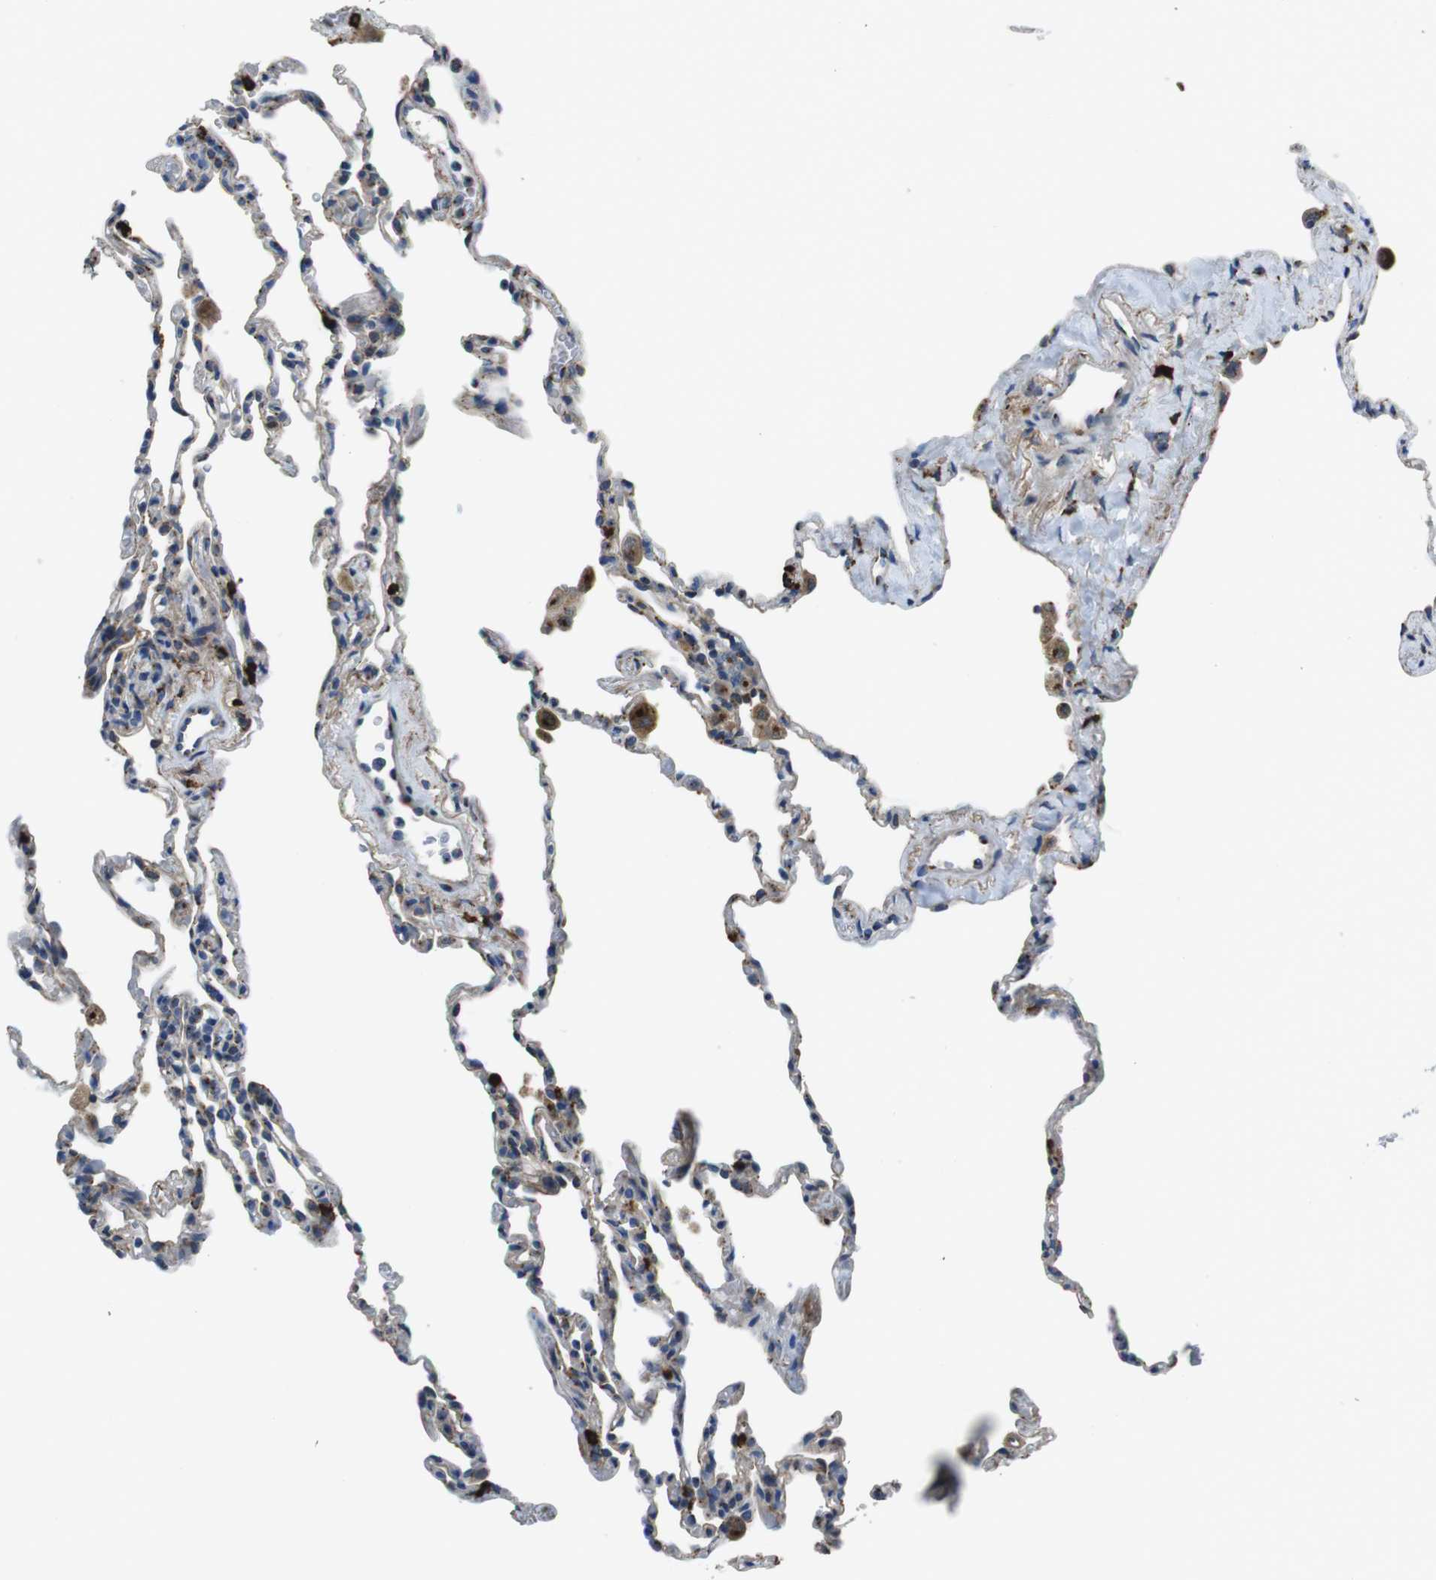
{"staining": {"intensity": "weak", "quantity": "25%-75%", "location": "cytoplasmic/membranous"}, "tissue": "lung", "cell_type": "Alveolar cells", "image_type": "normal", "snomed": [{"axis": "morphology", "description": "Normal tissue, NOS"}, {"axis": "topography", "description": "Lung"}], "caption": "Weak cytoplasmic/membranous staining is present in about 25%-75% of alveolar cells in benign lung. (DAB IHC with brightfield microscopy, high magnification).", "gene": "RAB6A", "patient": {"sex": "male", "age": 59}}